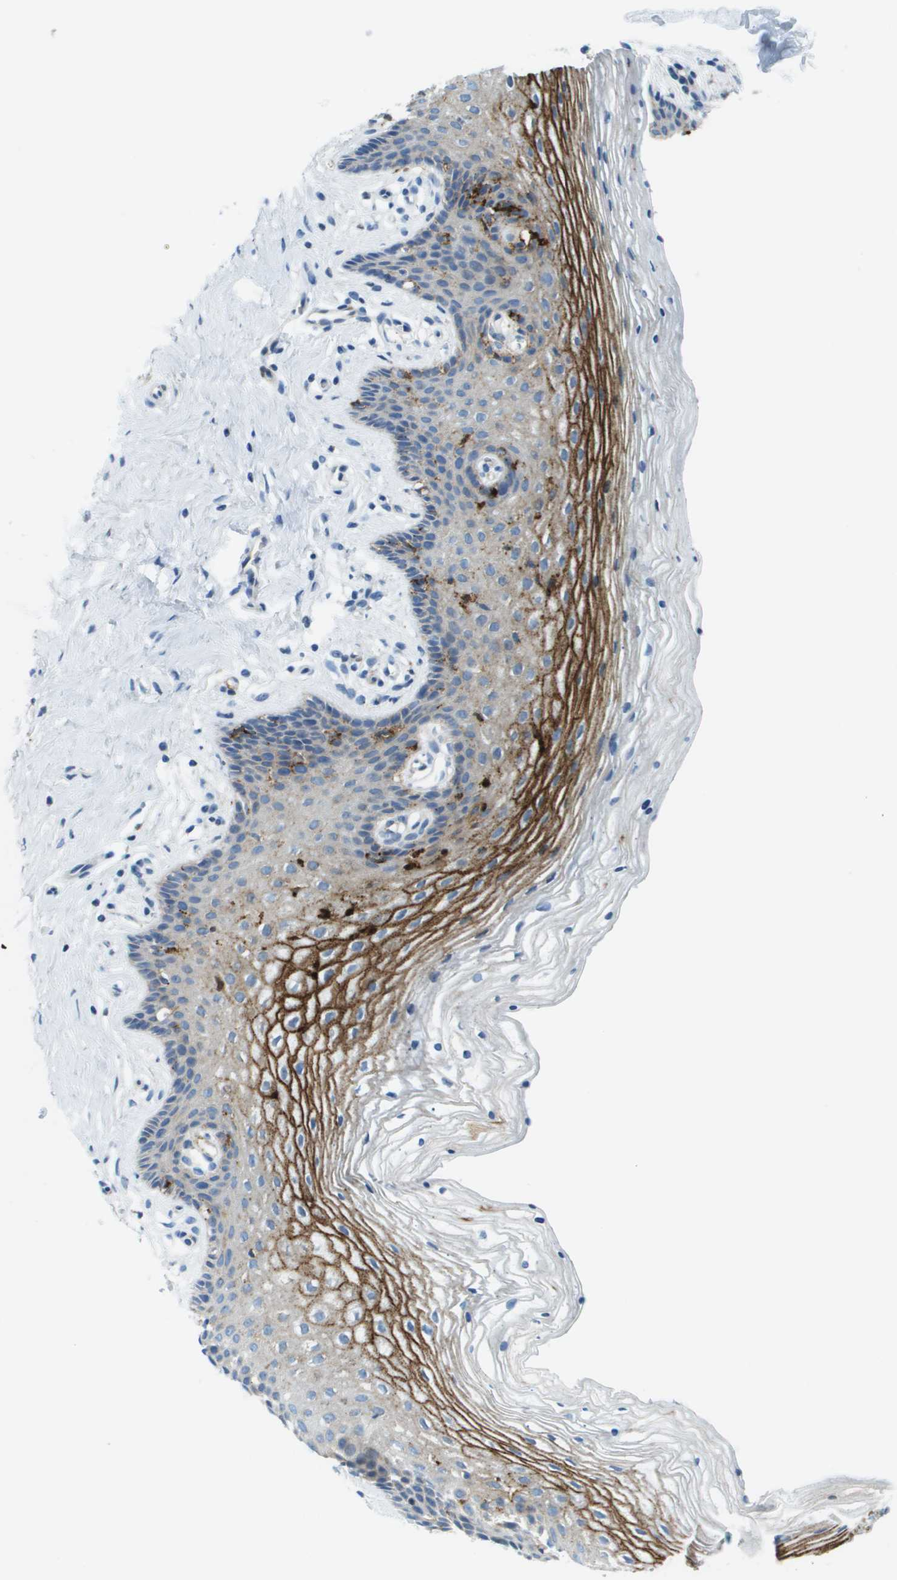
{"staining": {"intensity": "strong", "quantity": "25%-75%", "location": "cytoplasmic/membranous"}, "tissue": "vagina", "cell_type": "Squamous epithelial cells", "image_type": "normal", "snomed": [{"axis": "morphology", "description": "Normal tissue, NOS"}, {"axis": "topography", "description": "Vagina"}], "caption": "The photomicrograph shows immunohistochemical staining of benign vagina. There is strong cytoplasmic/membranous expression is present in about 25%-75% of squamous epithelial cells. The protein of interest is stained brown, and the nuclei are stained in blue (DAB IHC with brightfield microscopy, high magnification).", "gene": "SDC1", "patient": {"sex": "female", "age": 32}}